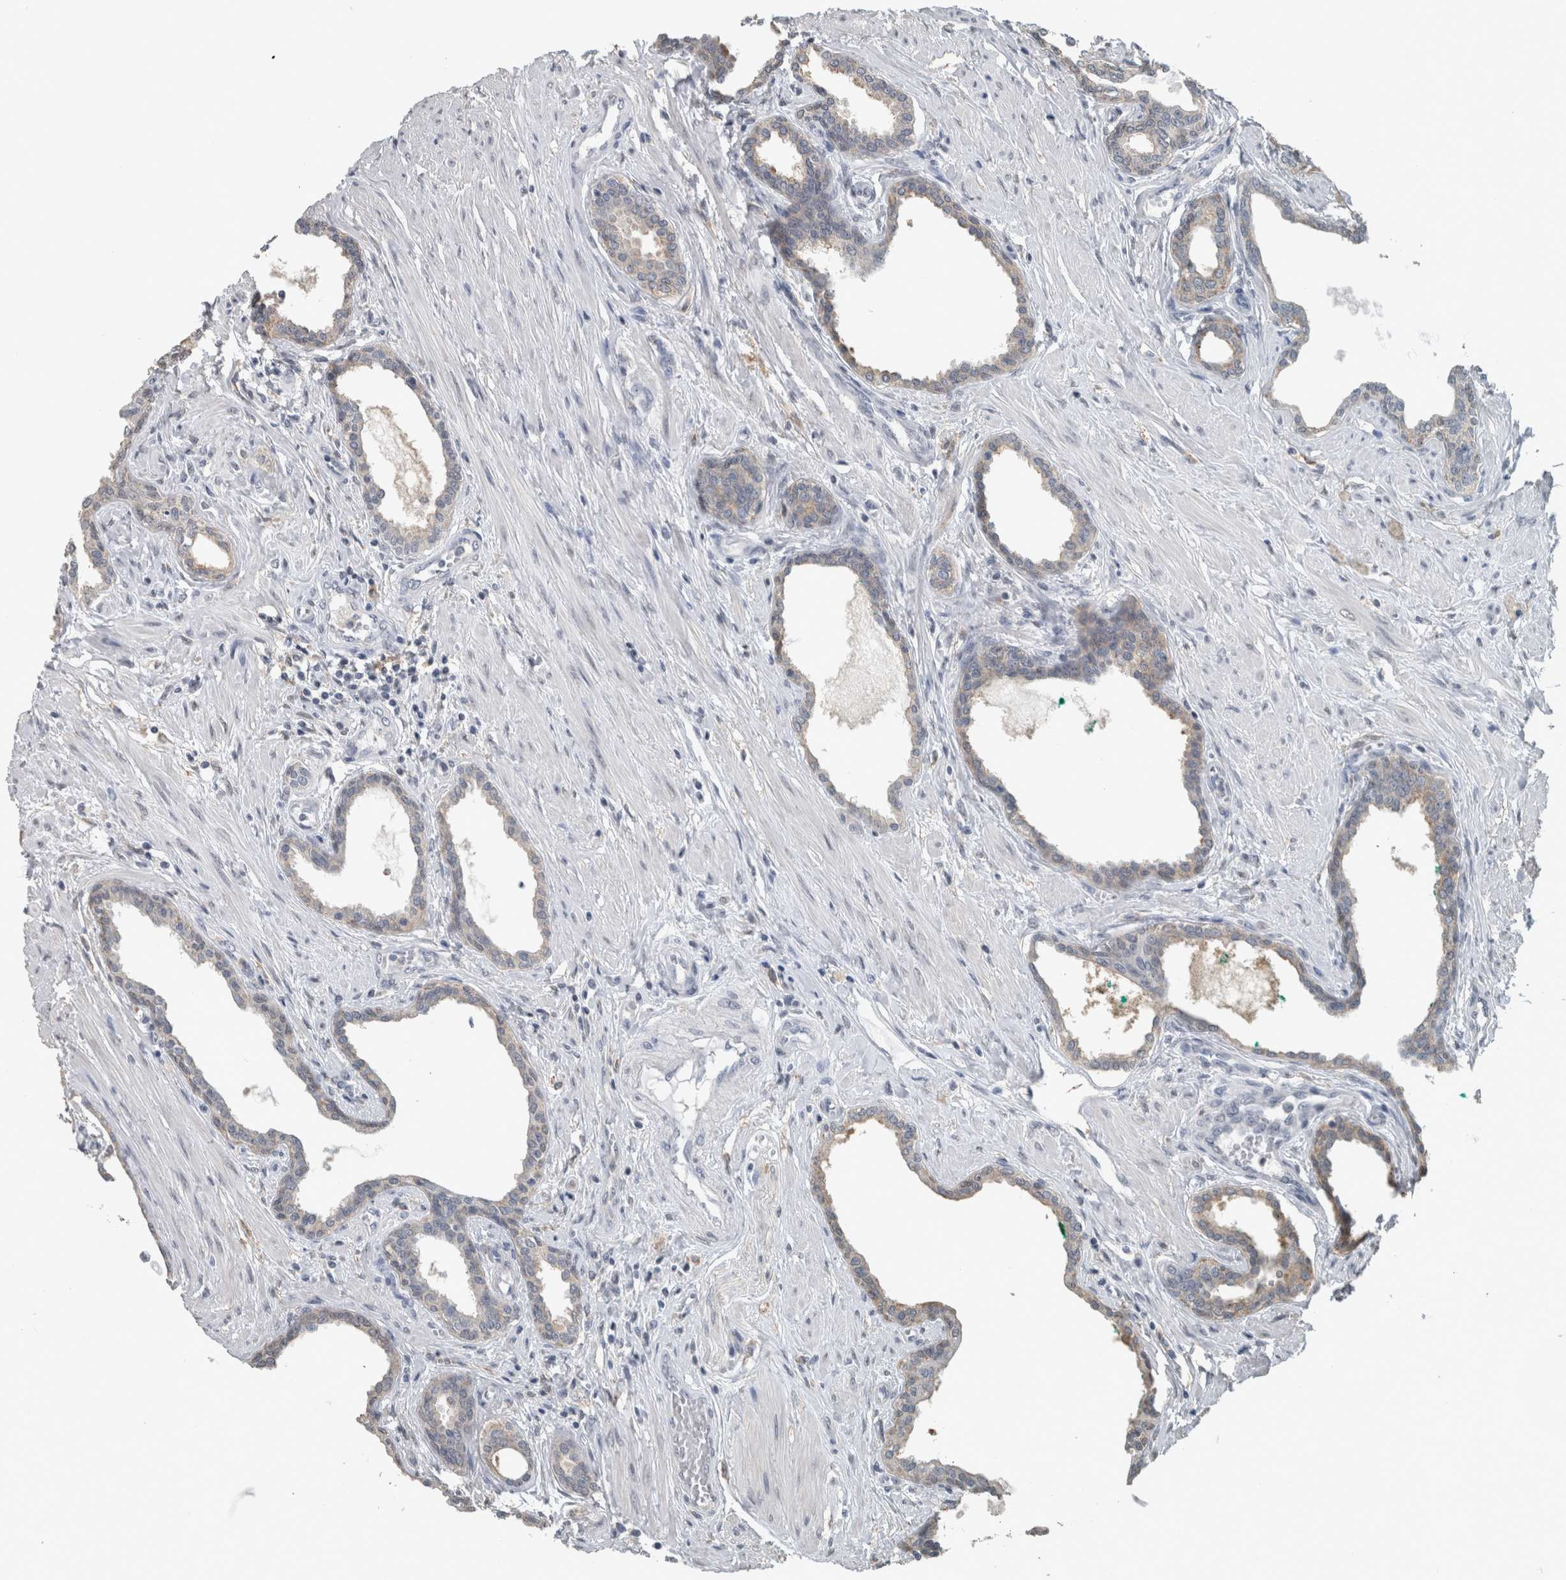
{"staining": {"intensity": "weak", "quantity": "<25%", "location": "cytoplasmic/membranous"}, "tissue": "prostate cancer", "cell_type": "Tumor cells", "image_type": "cancer", "snomed": [{"axis": "morphology", "description": "Adenocarcinoma, High grade"}, {"axis": "topography", "description": "Prostate"}], "caption": "High power microscopy image of an IHC image of high-grade adenocarcinoma (prostate), revealing no significant positivity in tumor cells.", "gene": "ACSF2", "patient": {"sex": "male", "age": 52}}